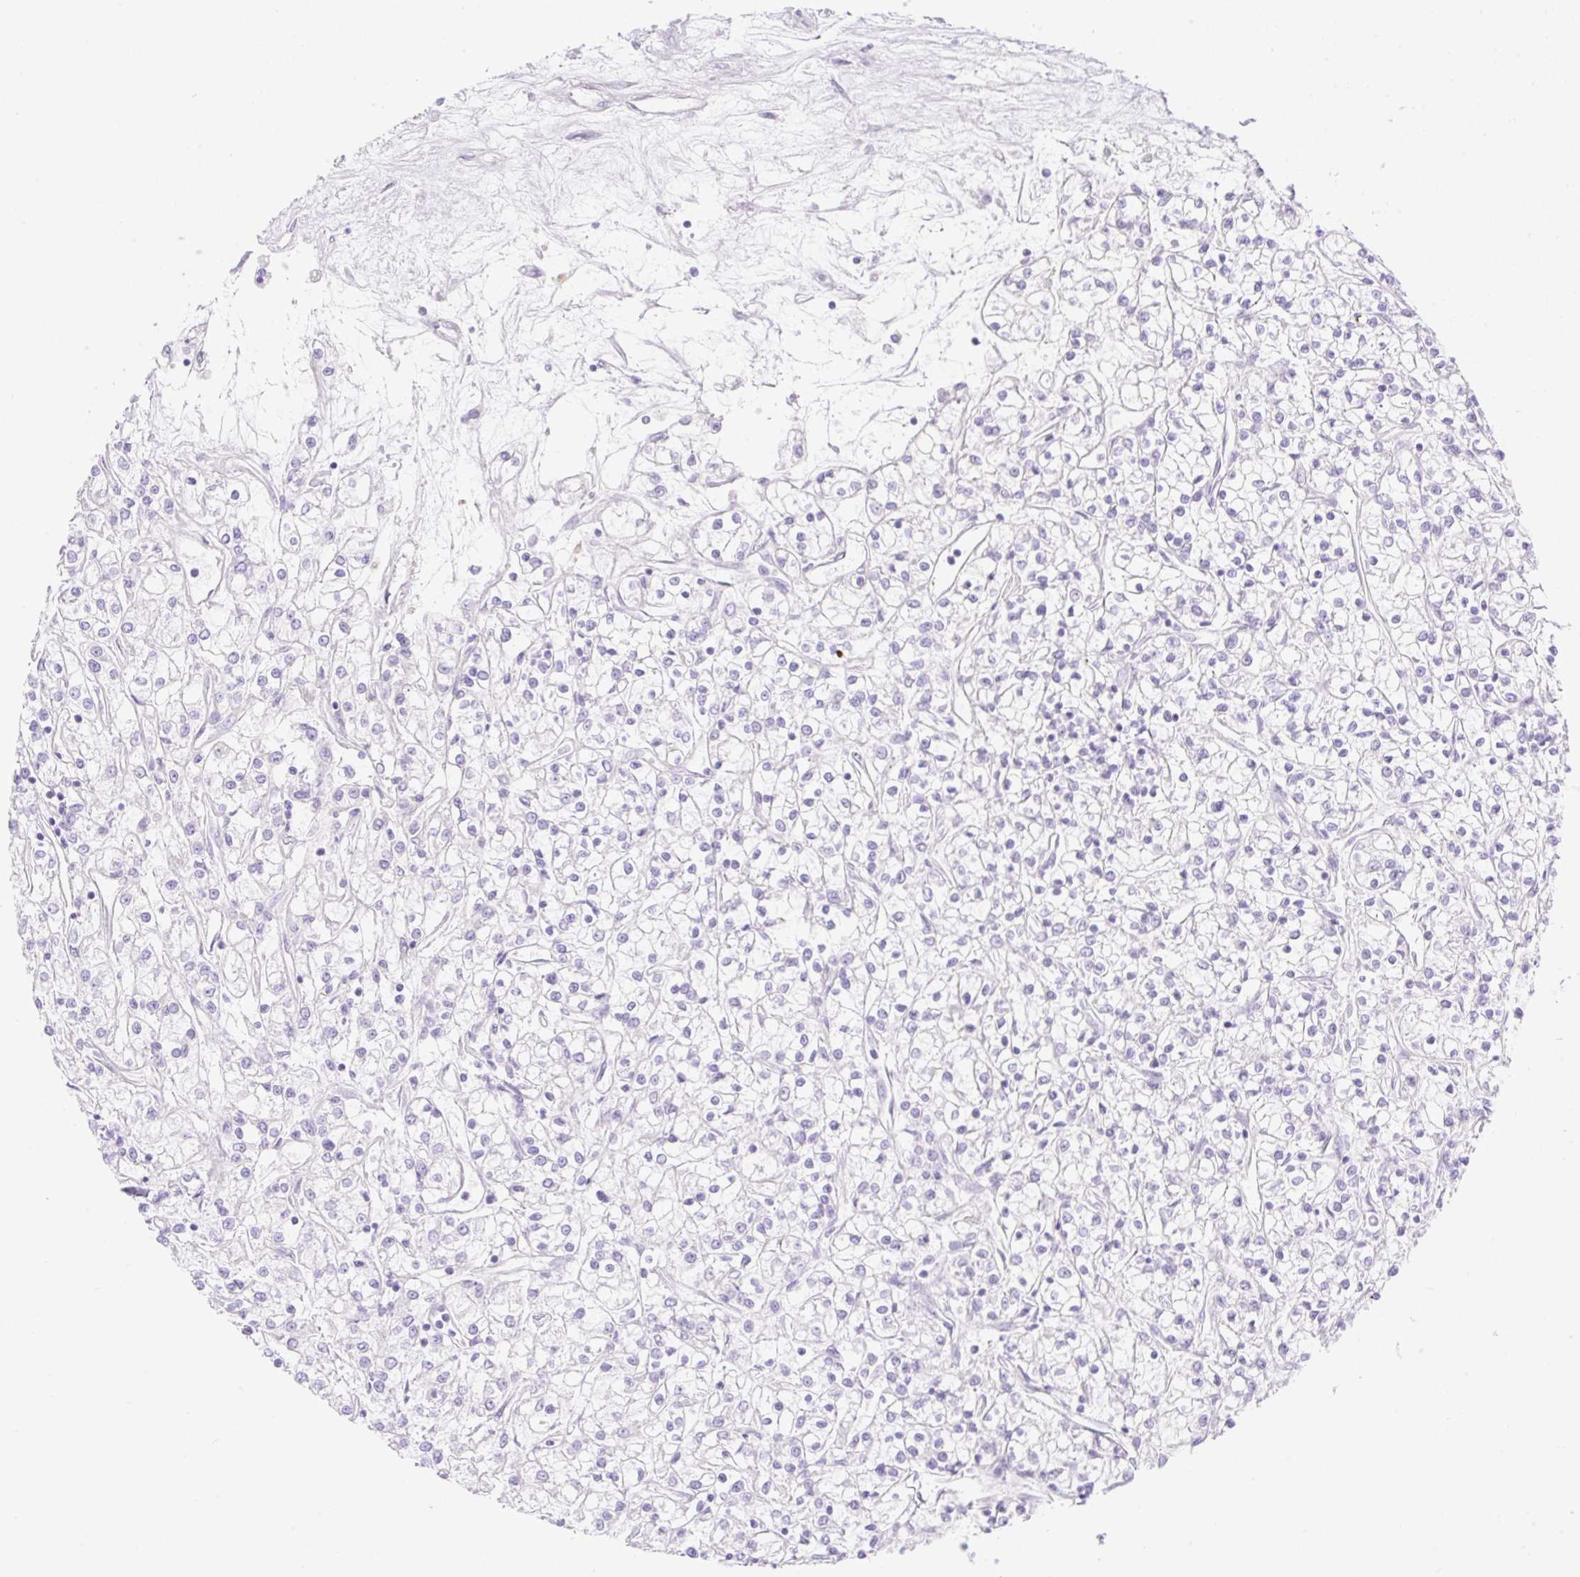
{"staining": {"intensity": "negative", "quantity": "none", "location": "none"}, "tissue": "renal cancer", "cell_type": "Tumor cells", "image_type": "cancer", "snomed": [{"axis": "morphology", "description": "Adenocarcinoma, NOS"}, {"axis": "topography", "description": "Kidney"}], "caption": "This is a image of immunohistochemistry staining of renal adenocarcinoma, which shows no positivity in tumor cells. (DAB immunohistochemistry (IHC) visualized using brightfield microscopy, high magnification).", "gene": "CDX1", "patient": {"sex": "female", "age": 59}}